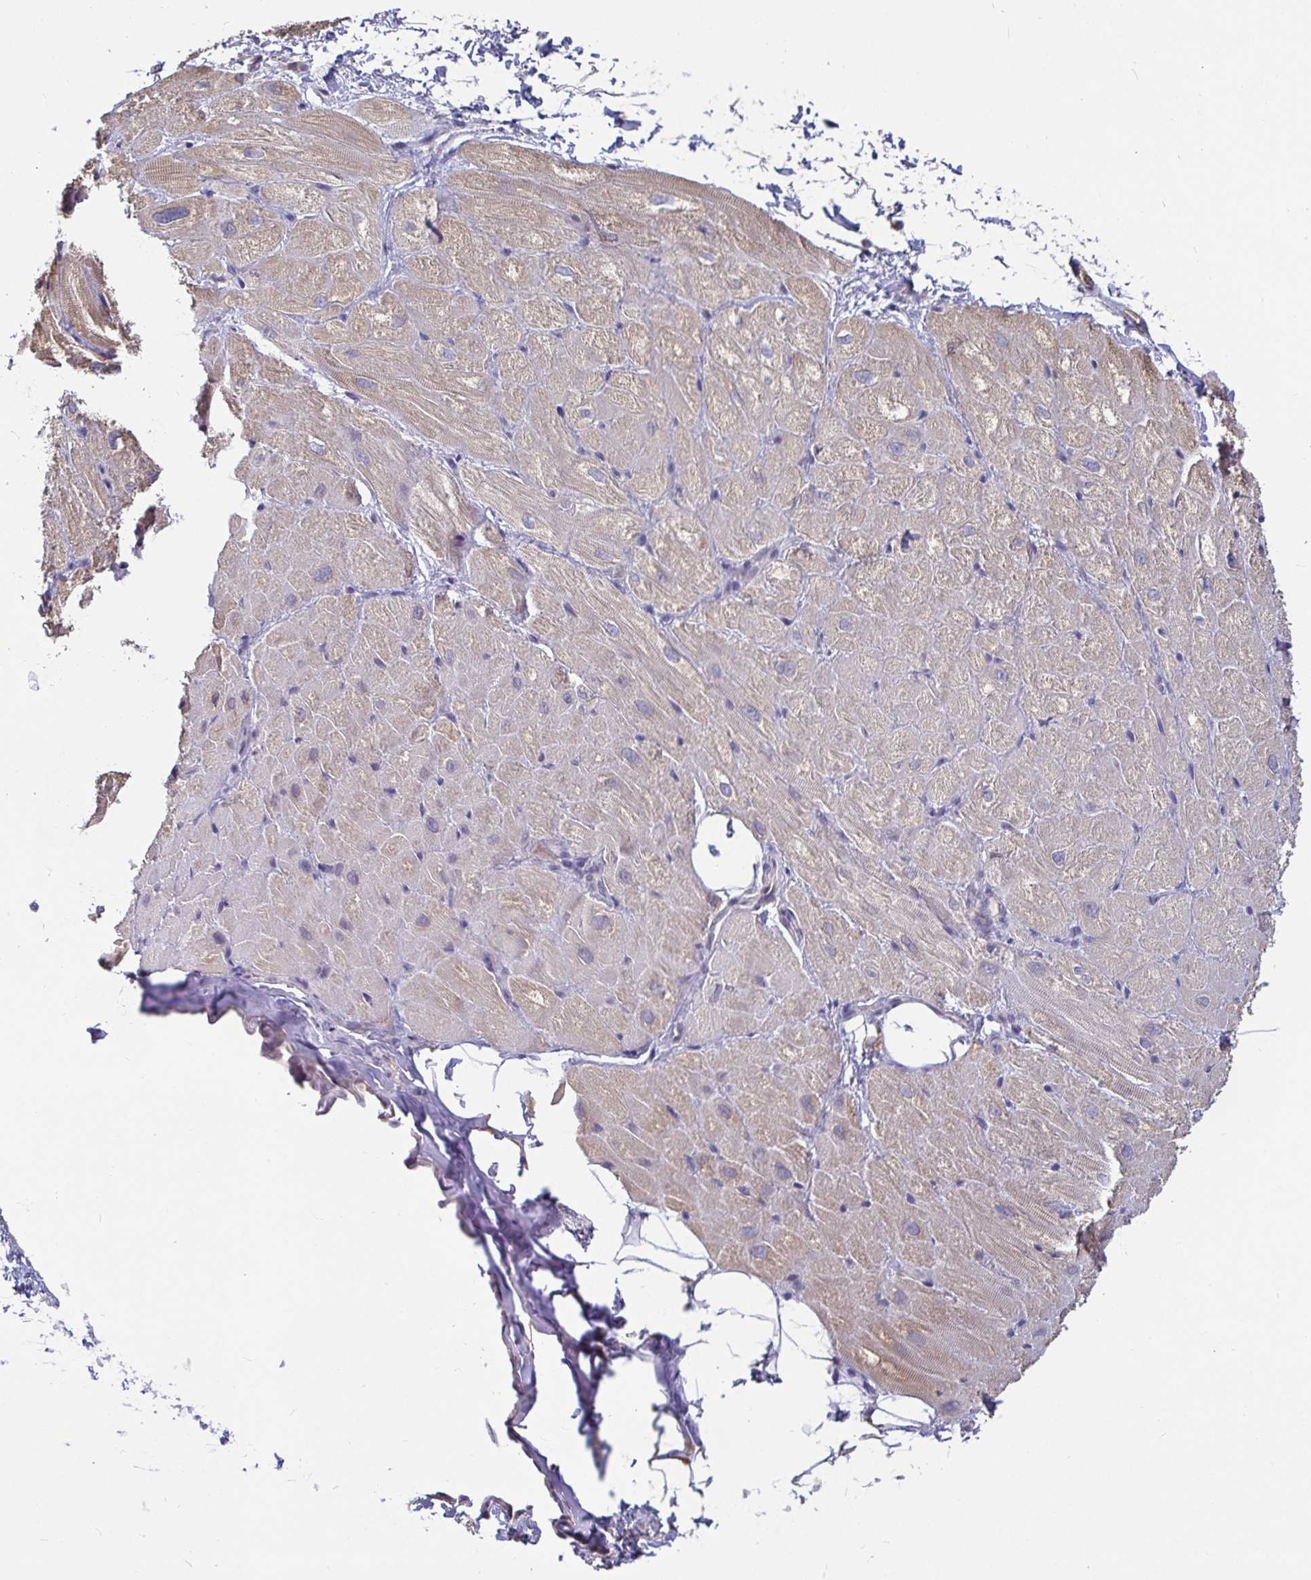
{"staining": {"intensity": "weak", "quantity": "25%-75%", "location": "cytoplasmic/membranous"}, "tissue": "heart muscle", "cell_type": "Cardiomyocytes", "image_type": "normal", "snomed": [{"axis": "morphology", "description": "Normal tissue, NOS"}, {"axis": "topography", "description": "Heart"}], "caption": "Normal heart muscle shows weak cytoplasmic/membranous positivity in approximately 25%-75% of cardiomyocytes Ihc stains the protein in brown and the nuclei are stained blue..", "gene": "ANLN", "patient": {"sex": "male", "age": 62}}